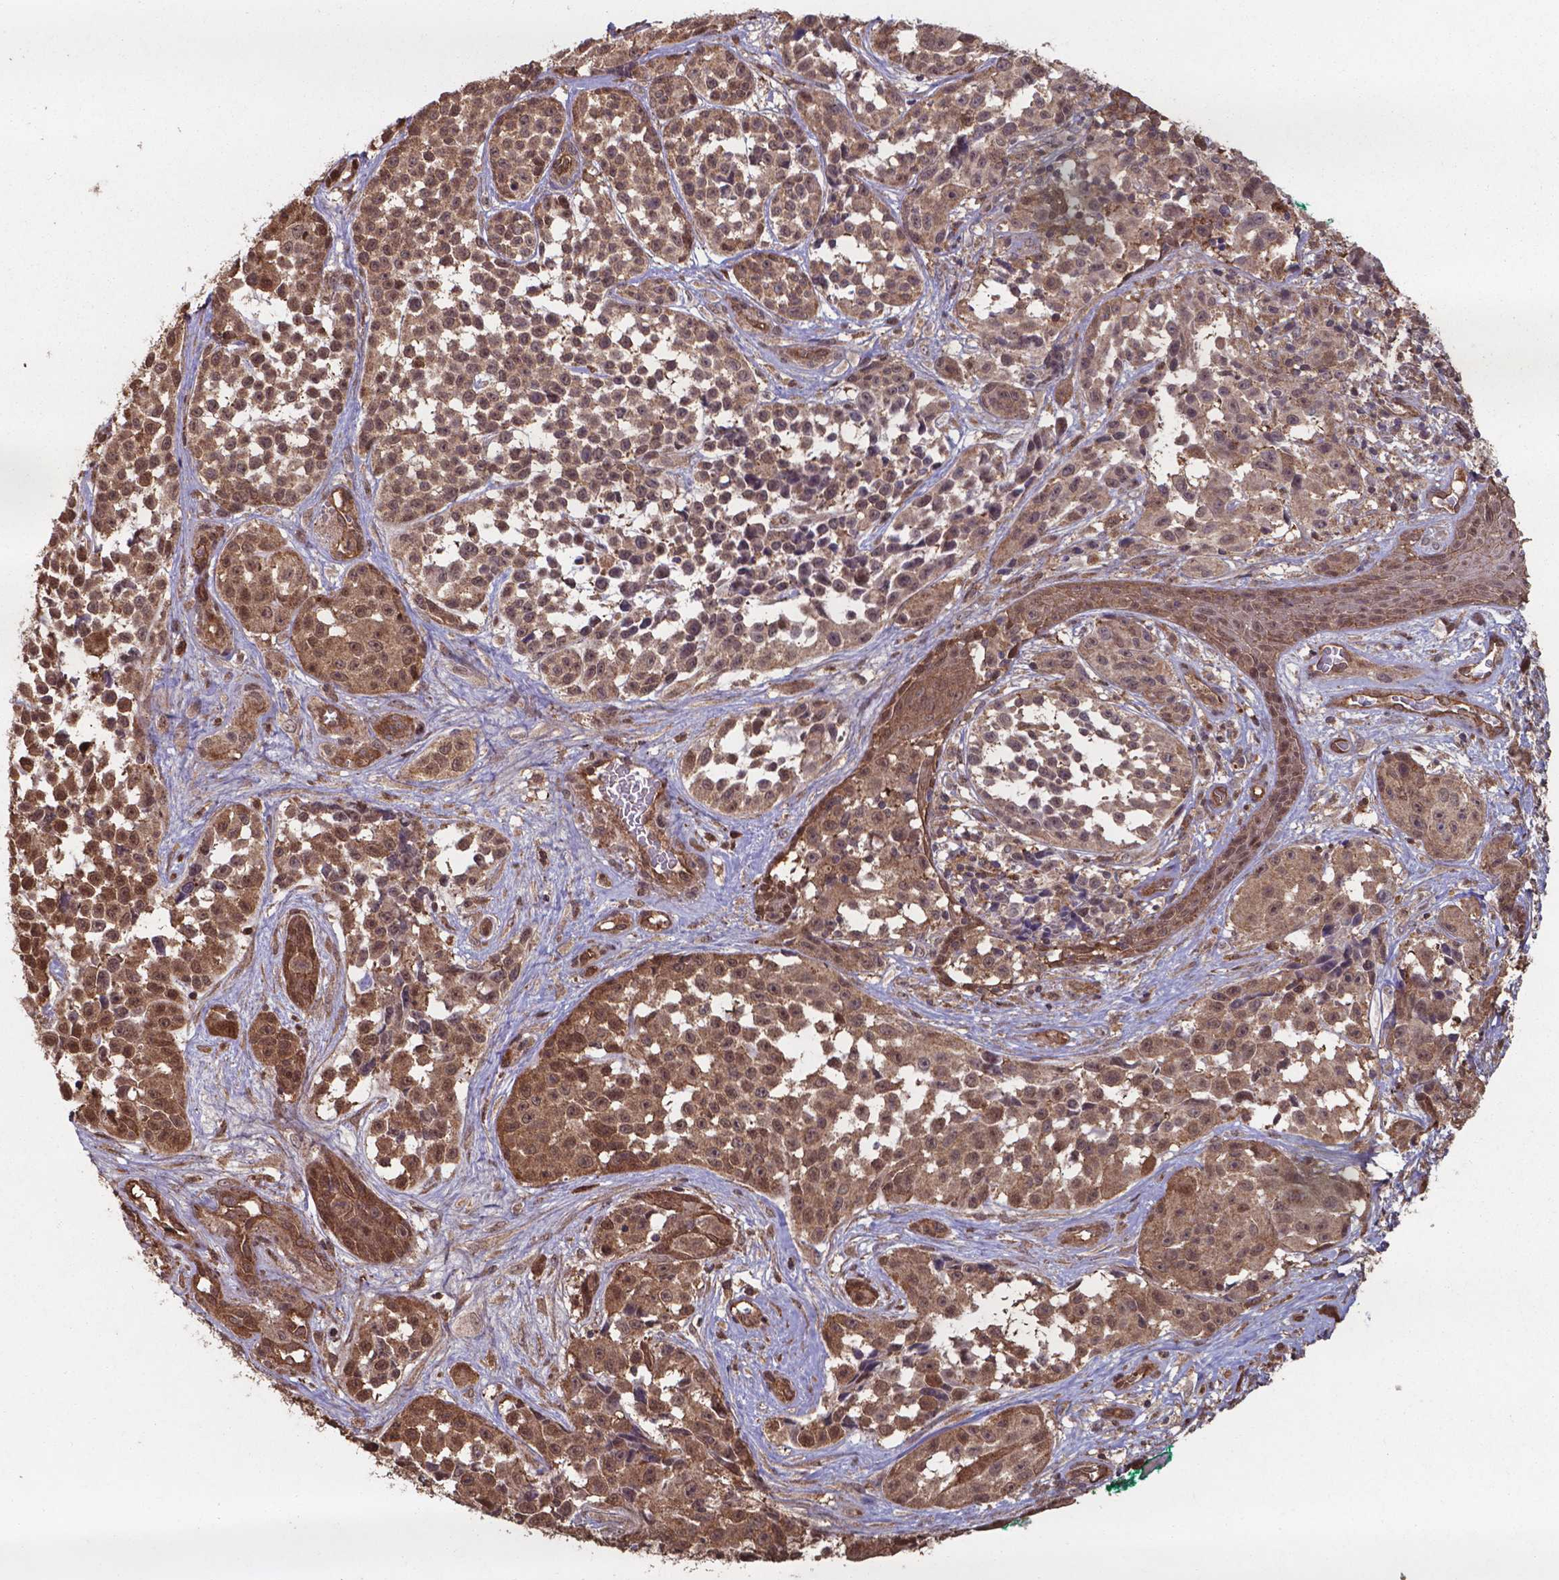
{"staining": {"intensity": "moderate", "quantity": ">75%", "location": "cytoplasmic/membranous,nuclear"}, "tissue": "melanoma", "cell_type": "Tumor cells", "image_type": "cancer", "snomed": [{"axis": "morphology", "description": "Malignant melanoma, NOS"}, {"axis": "topography", "description": "Skin"}], "caption": "Human melanoma stained for a protein (brown) reveals moderate cytoplasmic/membranous and nuclear positive positivity in approximately >75% of tumor cells.", "gene": "CHP2", "patient": {"sex": "female", "age": 88}}